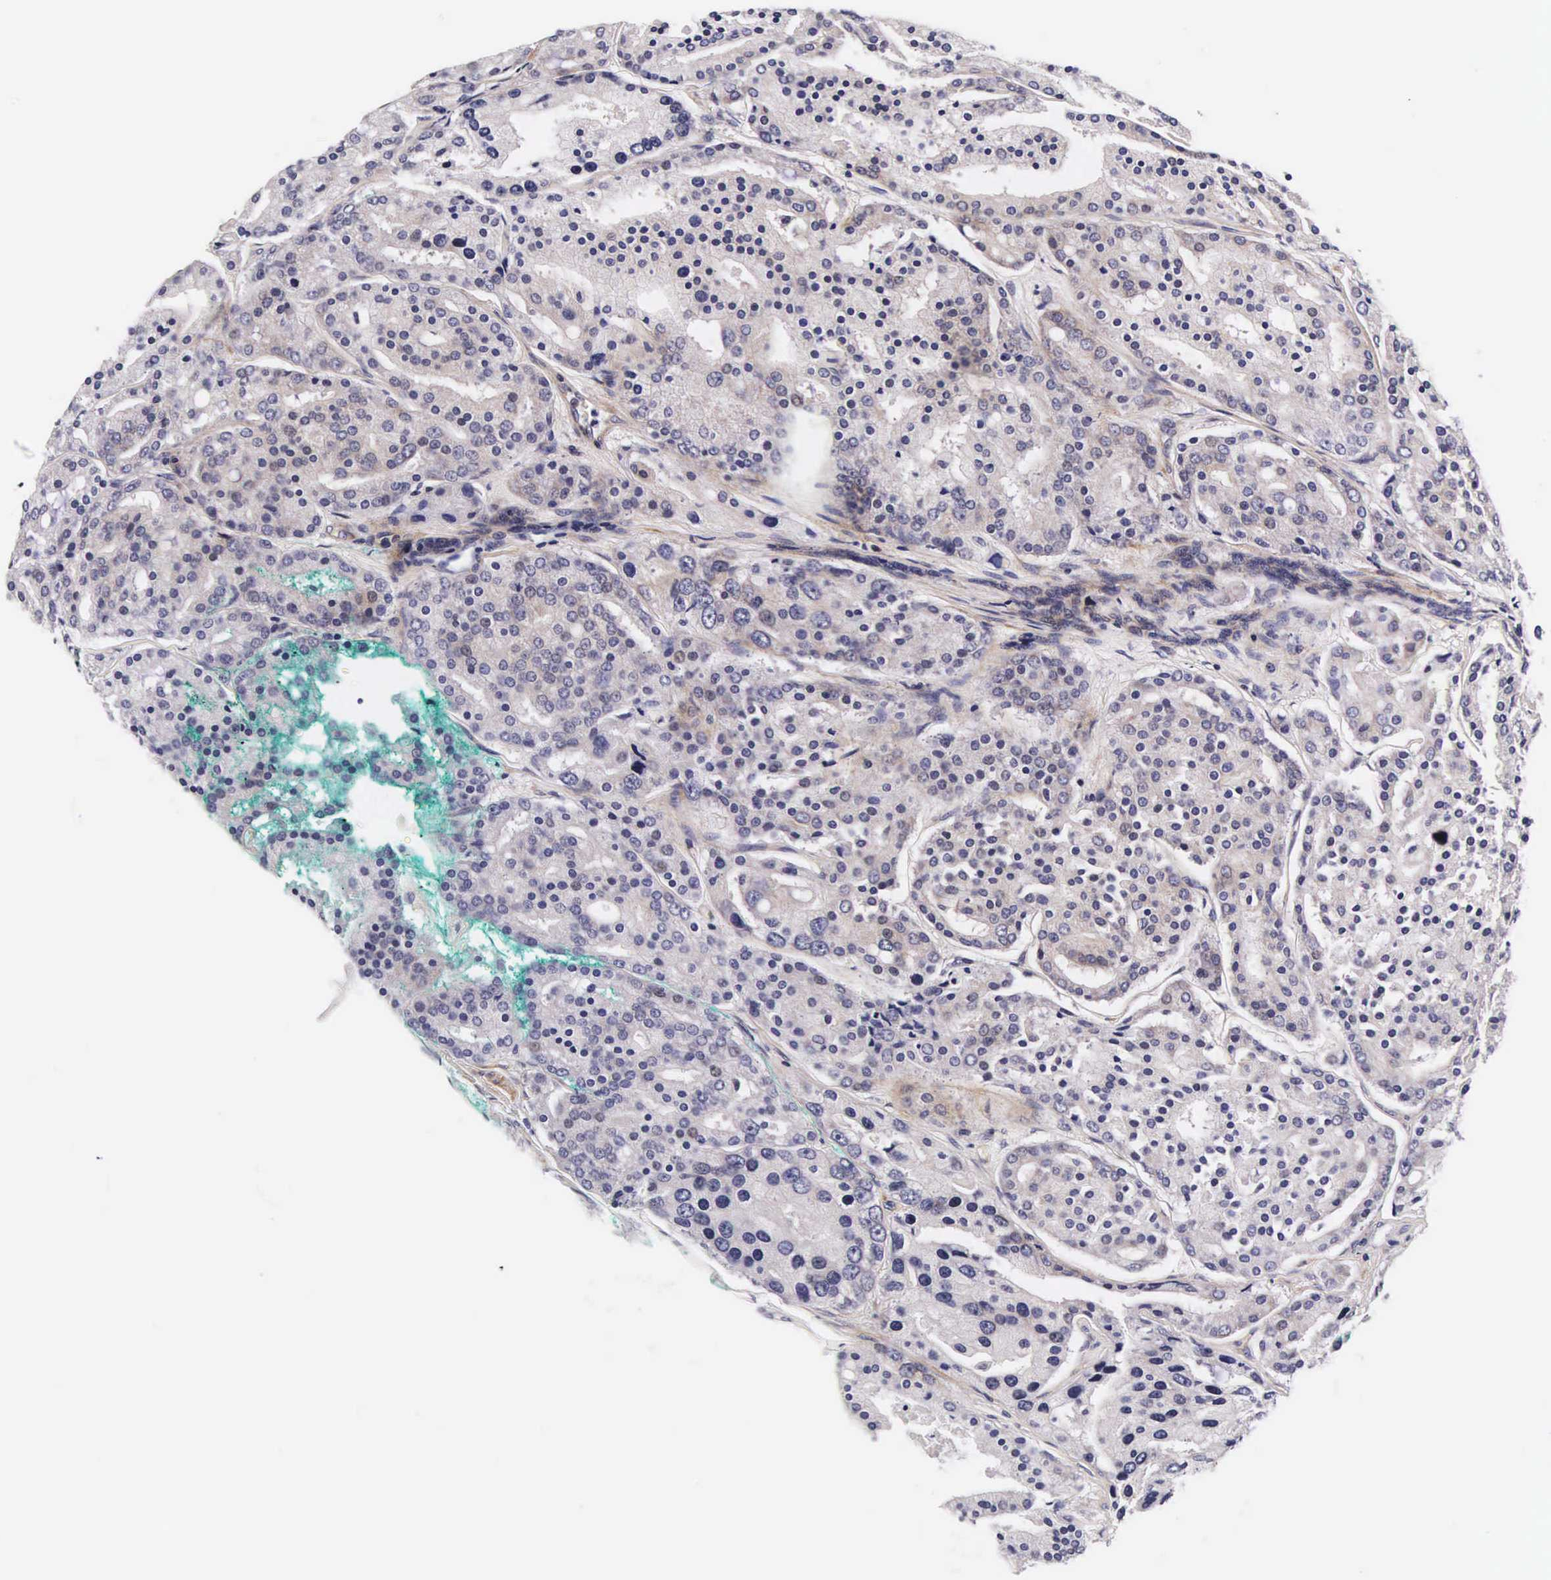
{"staining": {"intensity": "negative", "quantity": "none", "location": "none"}, "tissue": "prostate cancer", "cell_type": "Tumor cells", "image_type": "cancer", "snomed": [{"axis": "morphology", "description": "Adenocarcinoma, High grade"}, {"axis": "topography", "description": "Prostate"}], "caption": "DAB immunohistochemical staining of prostate cancer (high-grade adenocarcinoma) exhibits no significant staining in tumor cells.", "gene": "UPRT", "patient": {"sex": "male", "age": 64}}